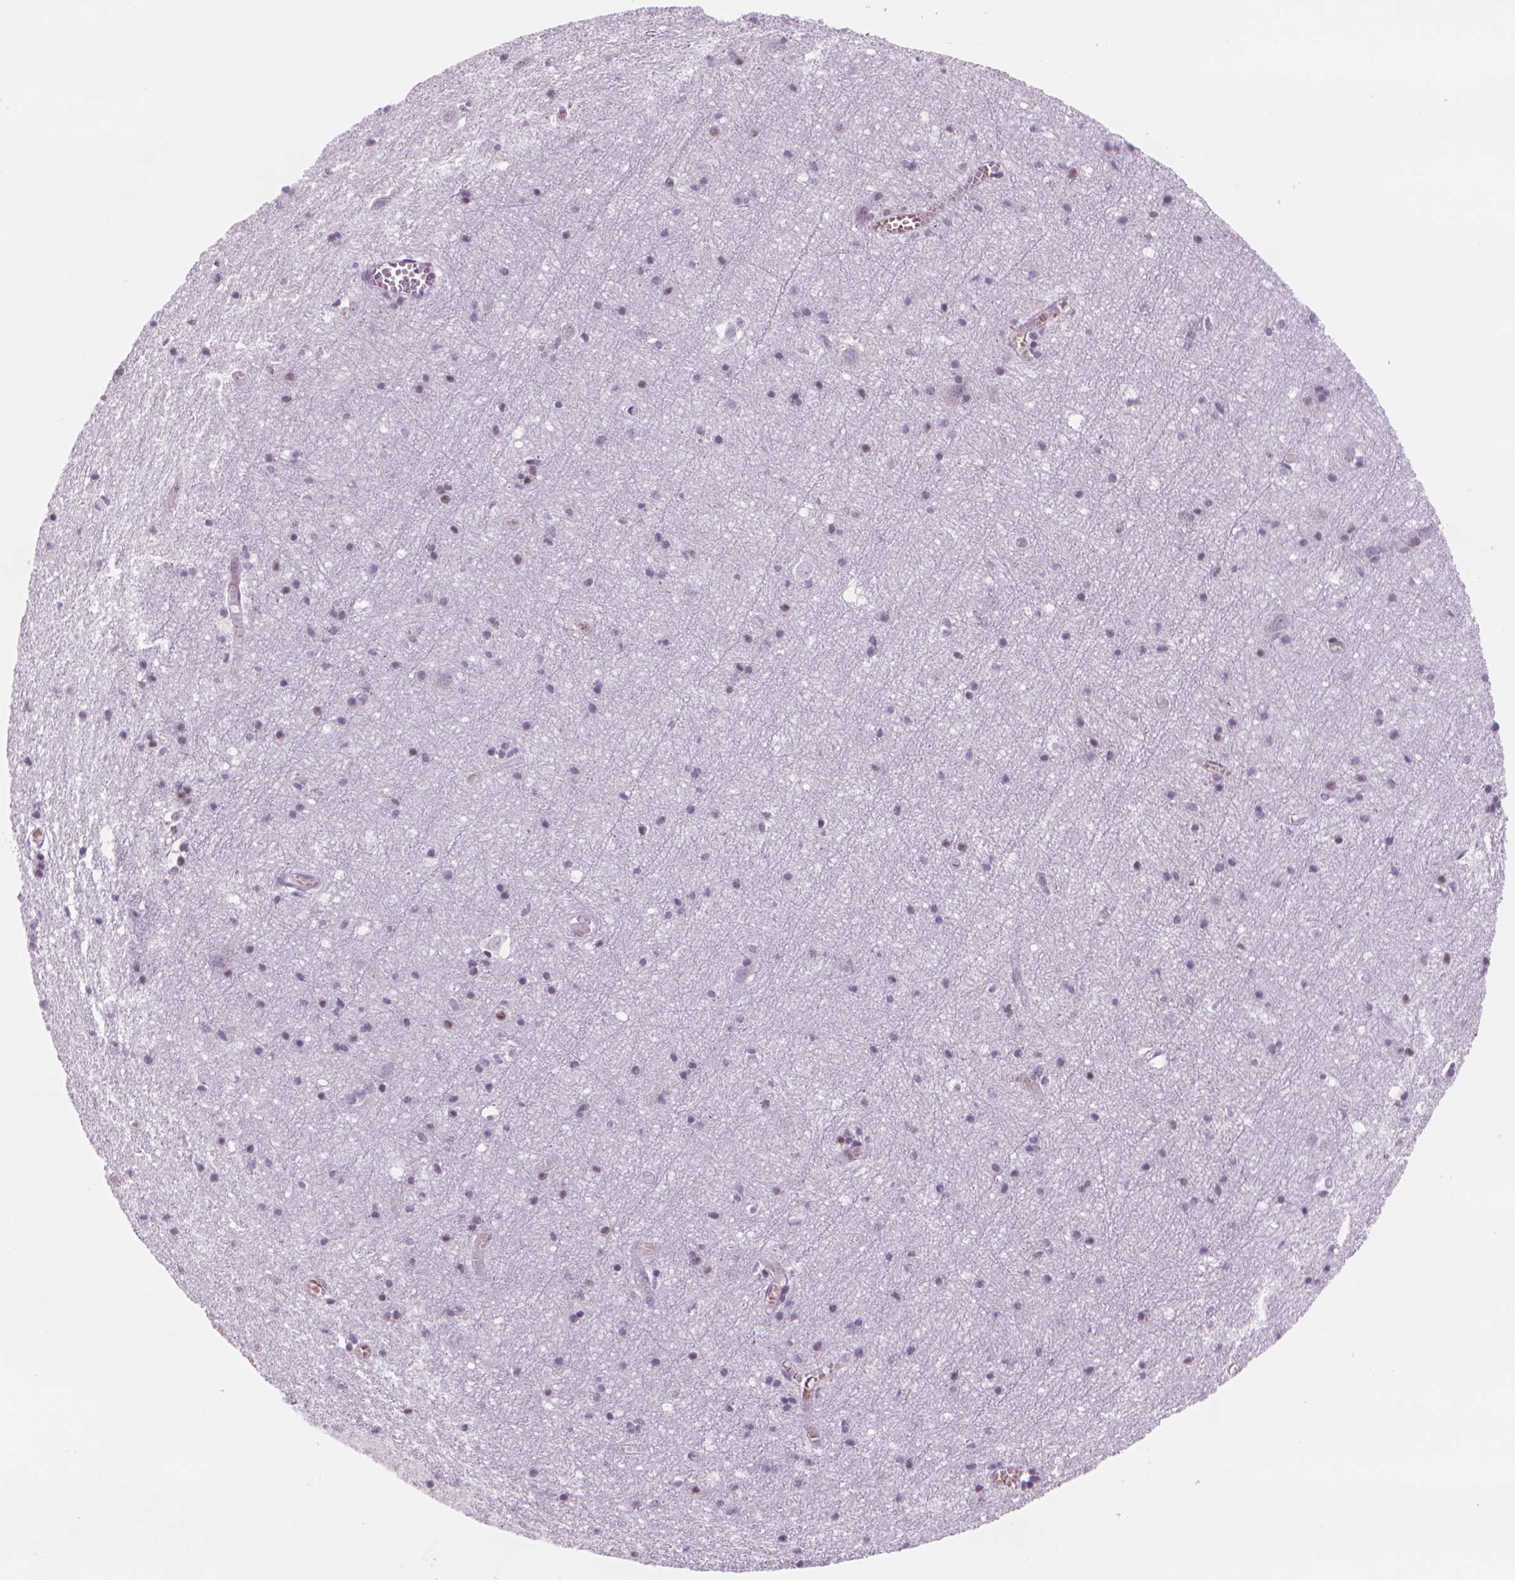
{"staining": {"intensity": "moderate", "quantity": "<25%", "location": "nuclear"}, "tissue": "cerebral cortex", "cell_type": "Endothelial cells", "image_type": "normal", "snomed": [{"axis": "morphology", "description": "Normal tissue, NOS"}, {"axis": "topography", "description": "Cerebral cortex"}], "caption": "A high-resolution histopathology image shows IHC staining of normal cerebral cortex, which shows moderate nuclear positivity in approximately <25% of endothelial cells. Immunohistochemistry stains the protein in brown and the nuclei are stained blue.", "gene": "POLR3D", "patient": {"sex": "male", "age": 70}}